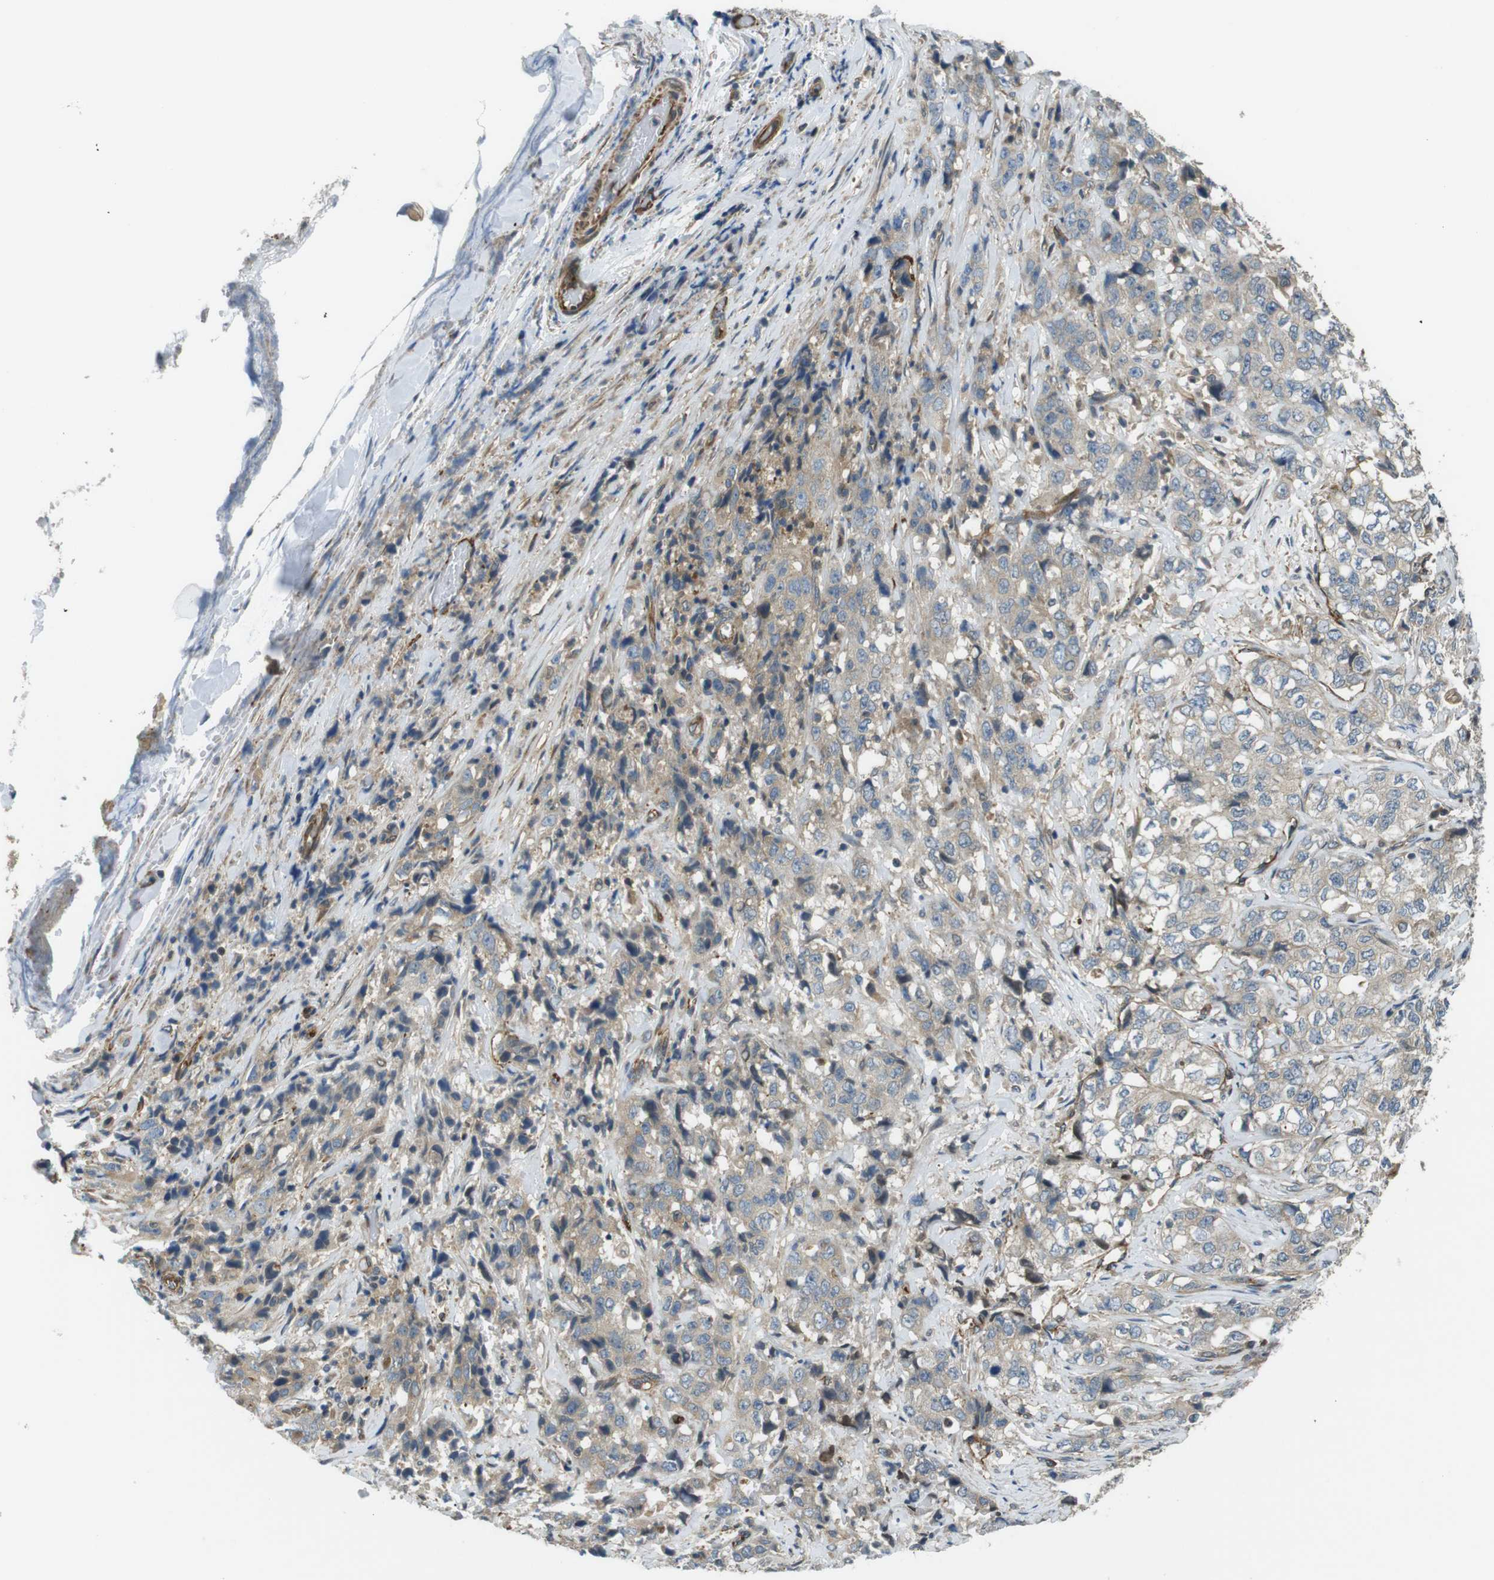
{"staining": {"intensity": "weak", "quantity": ">75%", "location": "cytoplasmic/membranous"}, "tissue": "stomach cancer", "cell_type": "Tumor cells", "image_type": "cancer", "snomed": [{"axis": "morphology", "description": "Adenocarcinoma, NOS"}, {"axis": "topography", "description": "Stomach"}], "caption": "Protein expression analysis of stomach cancer (adenocarcinoma) reveals weak cytoplasmic/membranous expression in approximately >75% of tumor cells.", "gene": "TSC1", "patient": {"sex": "male", "age": 48}}